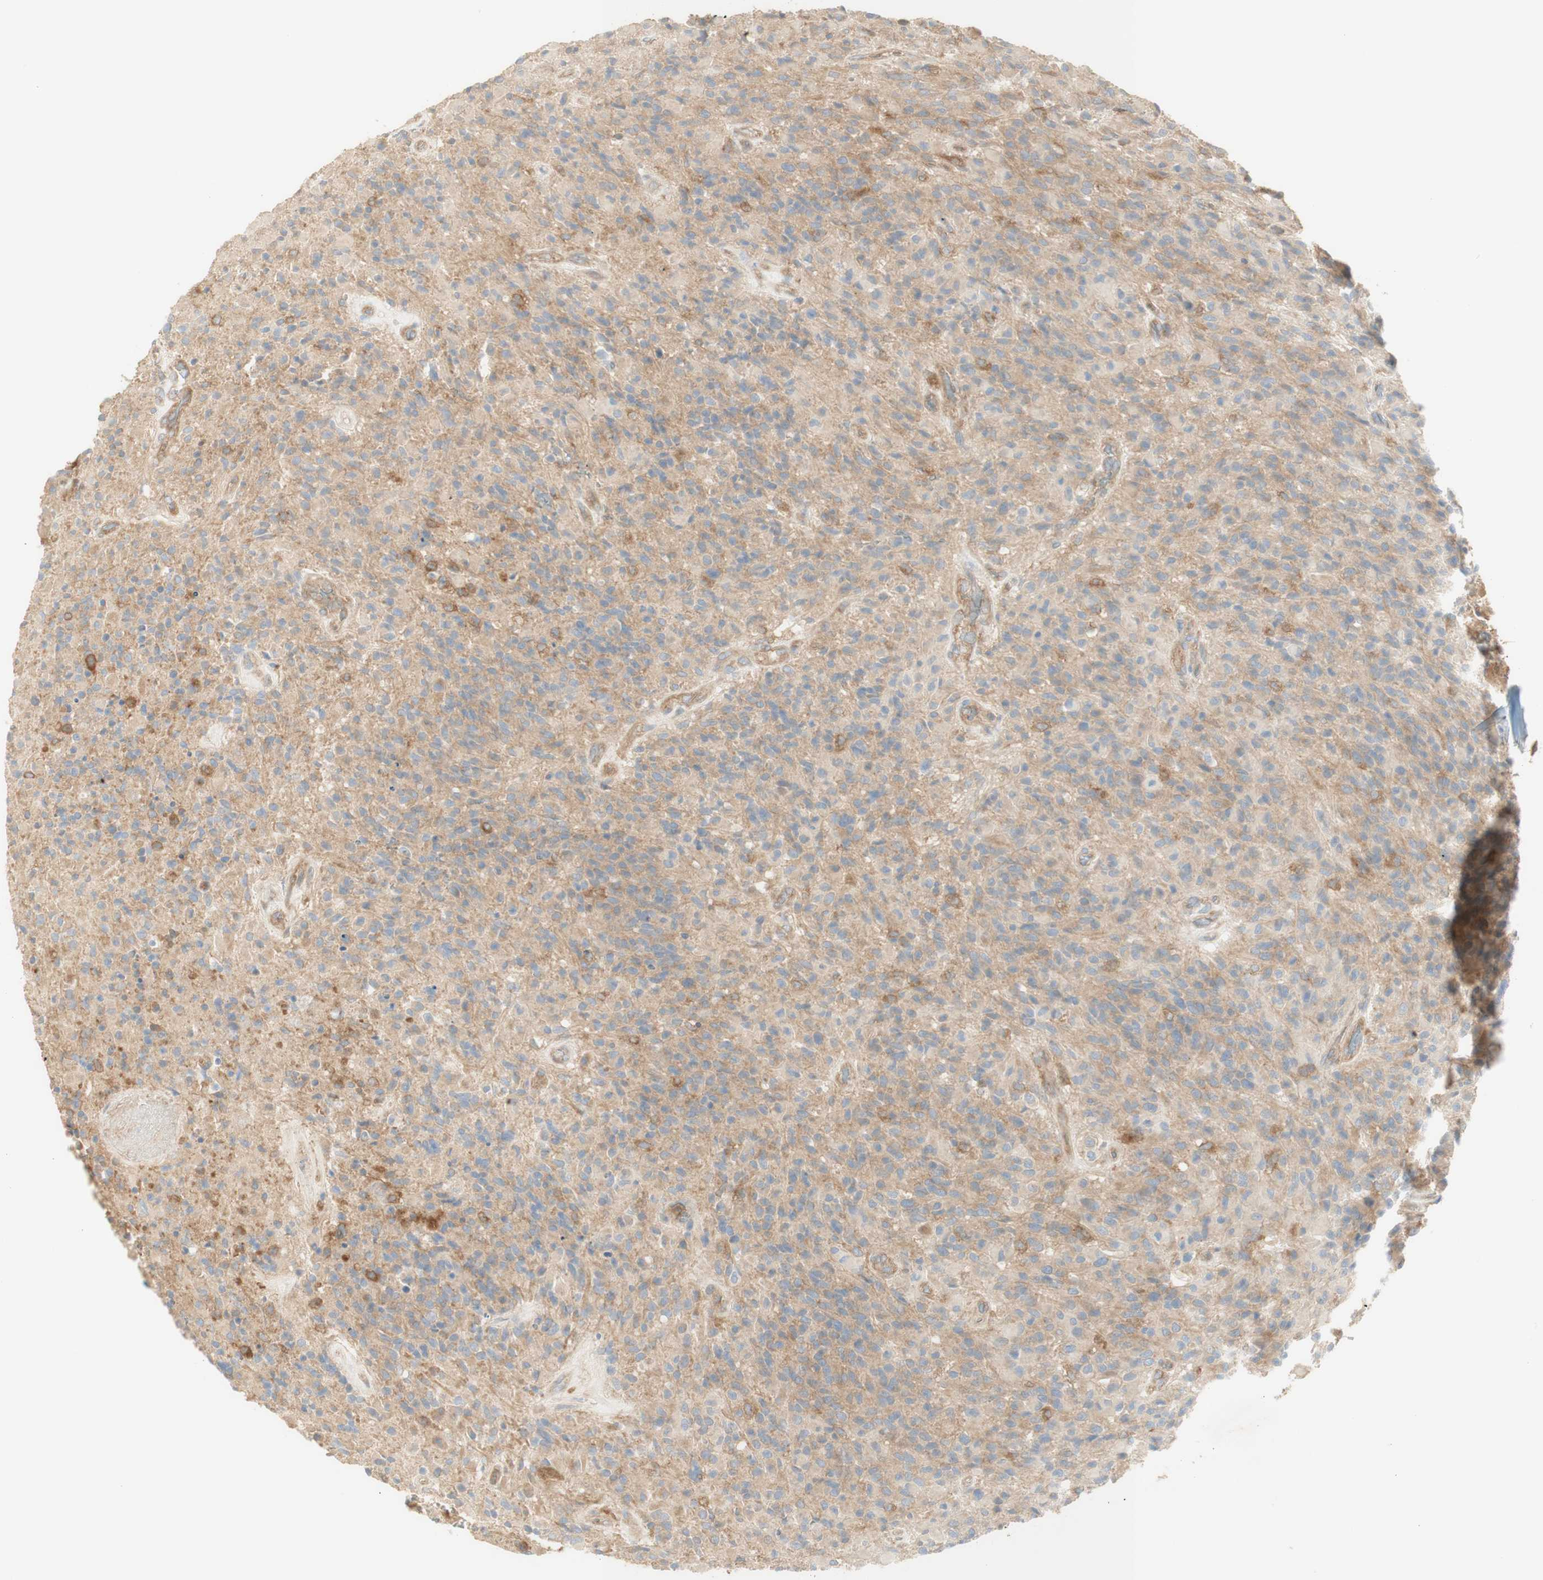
{"staining": {"intensity": "moderate", "quantity": "<25%", "location": "cytoplasmic/membranous"}, "tissue": "glioma", "cell_type": "Tumor cells", "image_type": "cancer", "snomed": [{"axis": "morphology", "description": "Glioma, malignant, High grade"}, {"axis": "topography", "description": "Brain"}], "caption": "Immunohistochemistry (IHC) staining of glioma, which displays low levels of moderate cytoplasmic/membranous staining in about <25% of tumor cells indicating moderate cytoplasmic/membranous protein staining. The staining was performed using DAB (brown) for protein detection and nuclei were counterstained in hematoxylin (blue).", "gene": "IKBKG", "patient": {"sex": "male", "age": 71}}